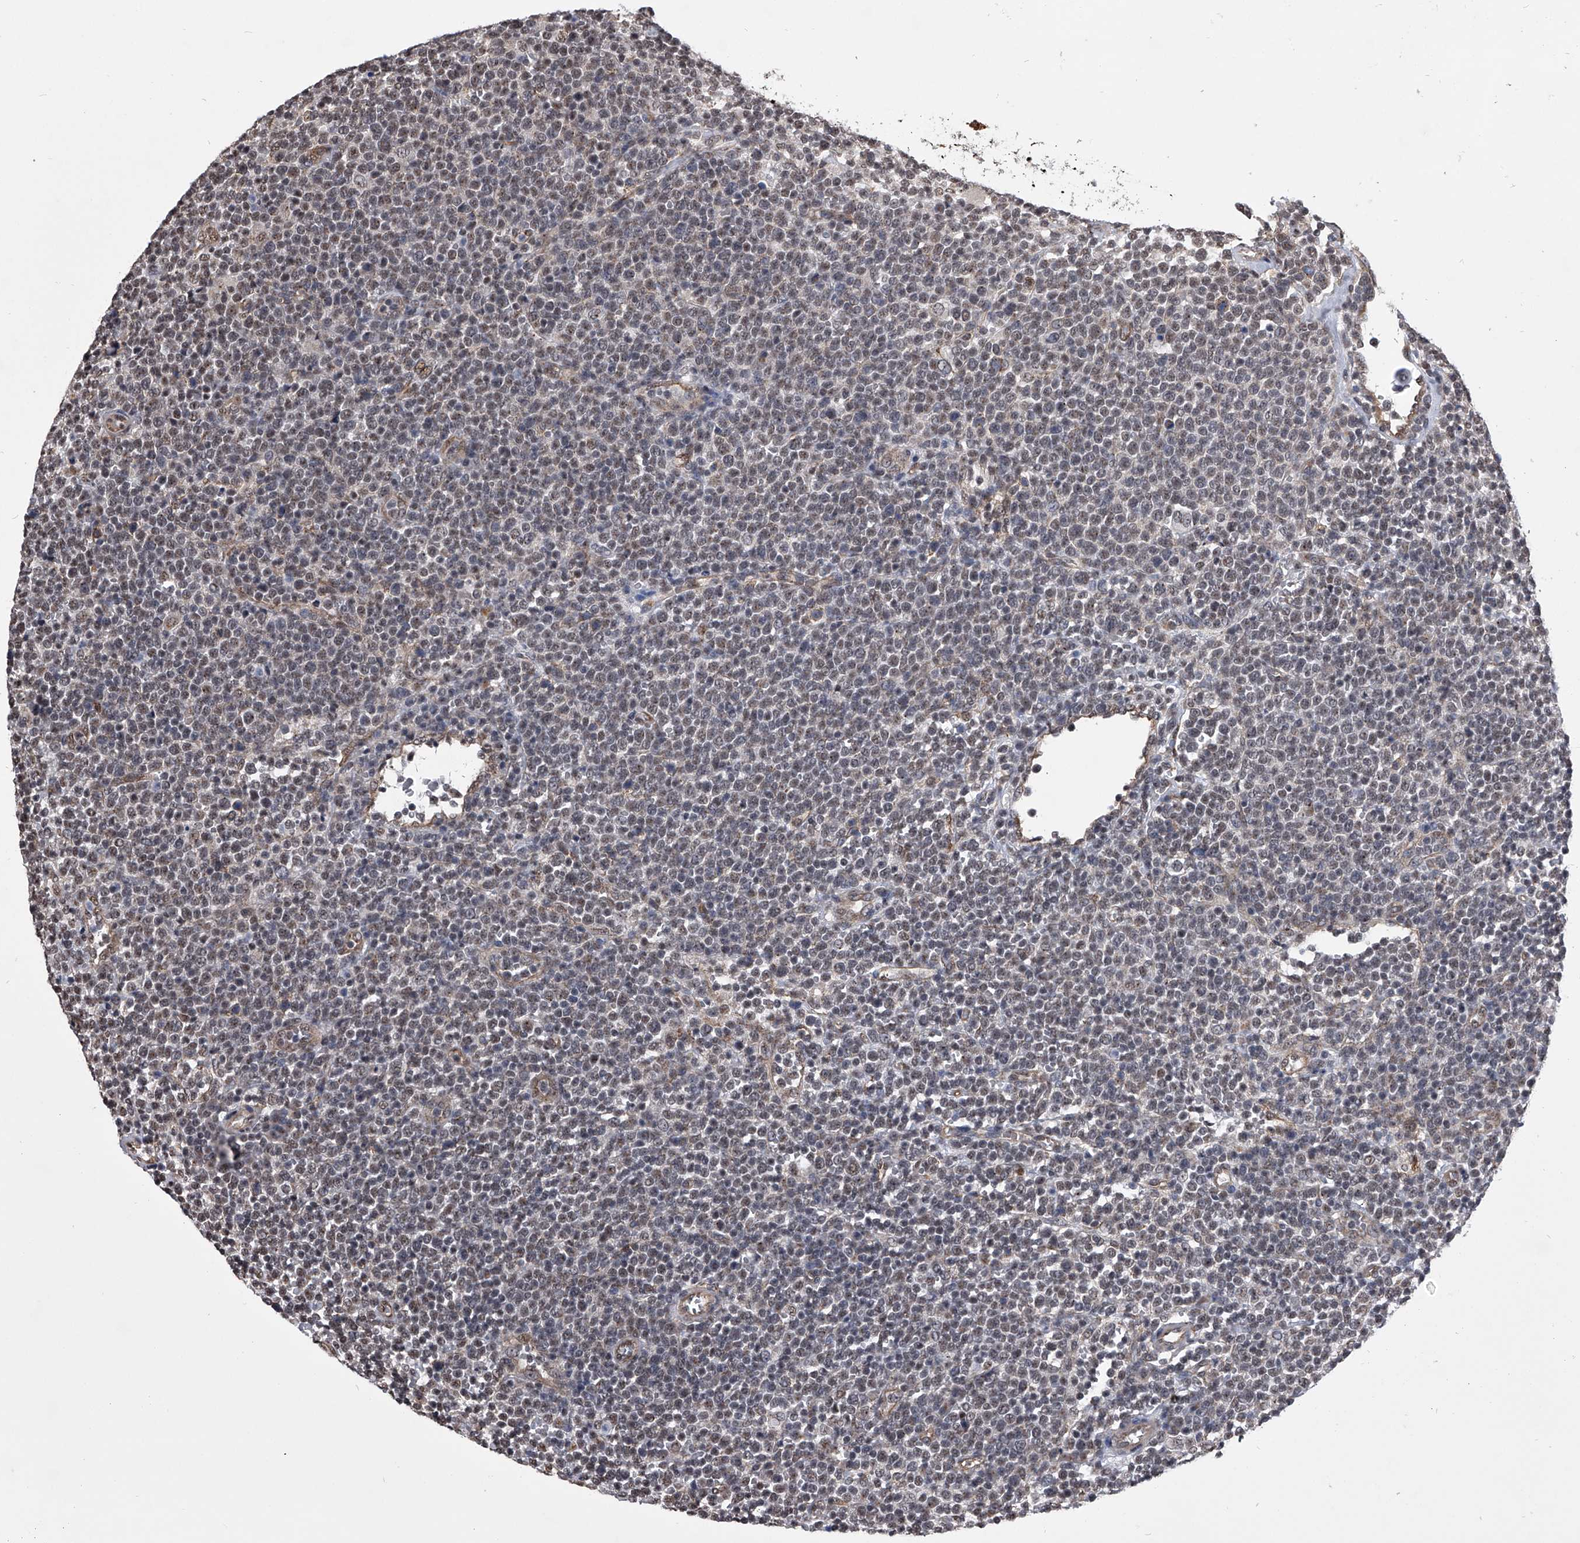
{"staining": {"intensity": "weak", "quantity": "<25%", "location": "nuclear"}, "tissue": "lymphoma", "cell_type": "Tumor cells", "image_type": "cancer", "snomed": [{"axis": "morphology", "description": "Malignant lymphoma, non-Hodgkin's type, High grade"}, {"axis": "topography", "description": "Lymph node"}], "caption": "Immunohistochemical staining of high-grade malignant lymphoma, non-Hodgkin's type exhibits no significant positivity in tumor cells. (DAB (3,3'-diaminobenzidine) IHC, high magnification).", "gene": "ZNF76", "patient": {"sex": "male", "age": 61}}